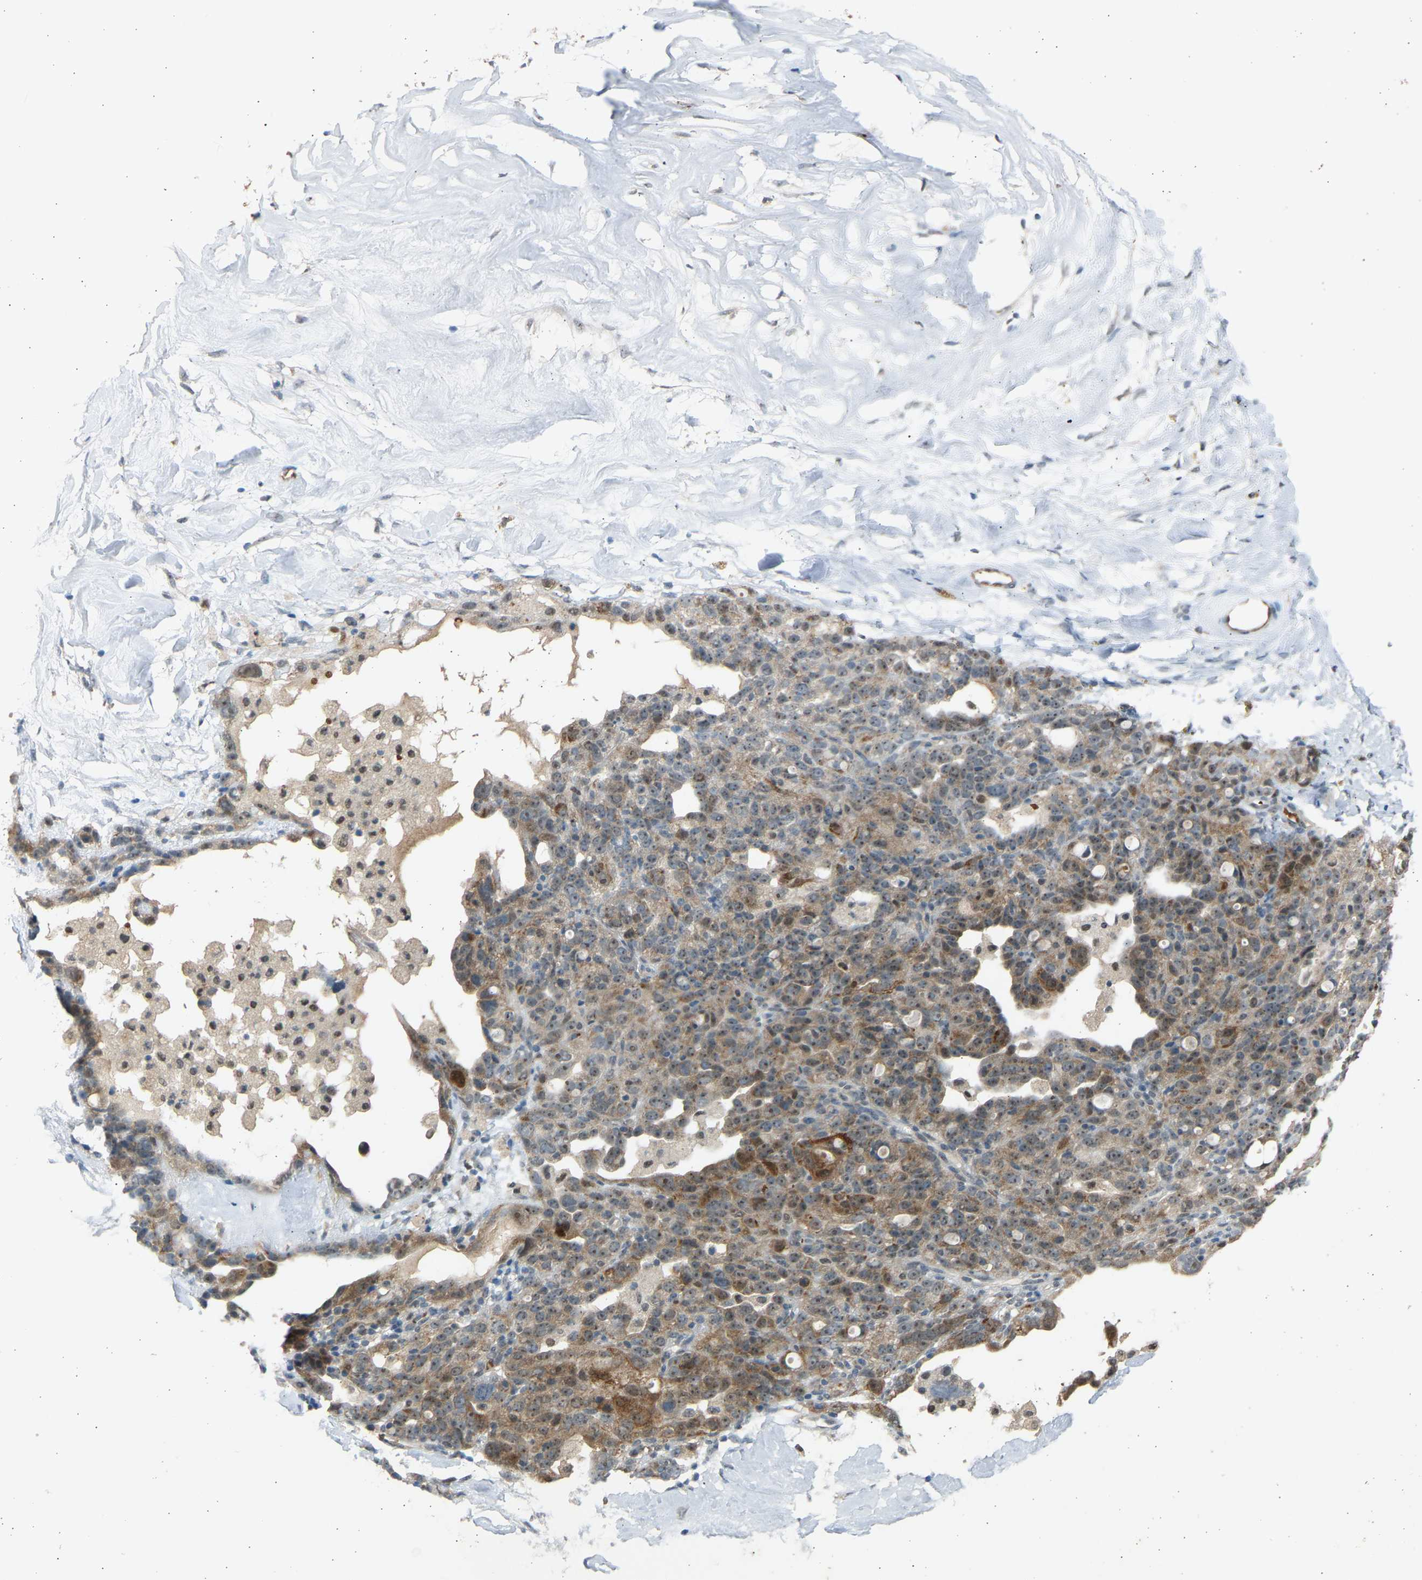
{"staining": {"intensity": "weak", "quantity": ">75%", "location": "cytoplasmic/membranous,nuclear"}, "tissue": "ovarian cancer", "cell_type": "Tumor cells", "image_type": "cancer", "snomed": [{"axis": "morphology", "description": "Cystadenocarcinoma, serous, NOS"}, {"axis": "topography", "description": "Ovary"}], "caption": "High-magnification brightfield microscopy of ovarian cancer (serous cystadenocarcinoma) stained with DAB (3,3'-diaminobenzidine) (brown) and counterstained with hematoxylin (blue). tumor cells exhibit weak cytoplasmic/membranous and nuclear positivity is appreciated in about>75% of cells.", "gene": "BIRC2", "patient": {"sex": "female", "age": 66}}